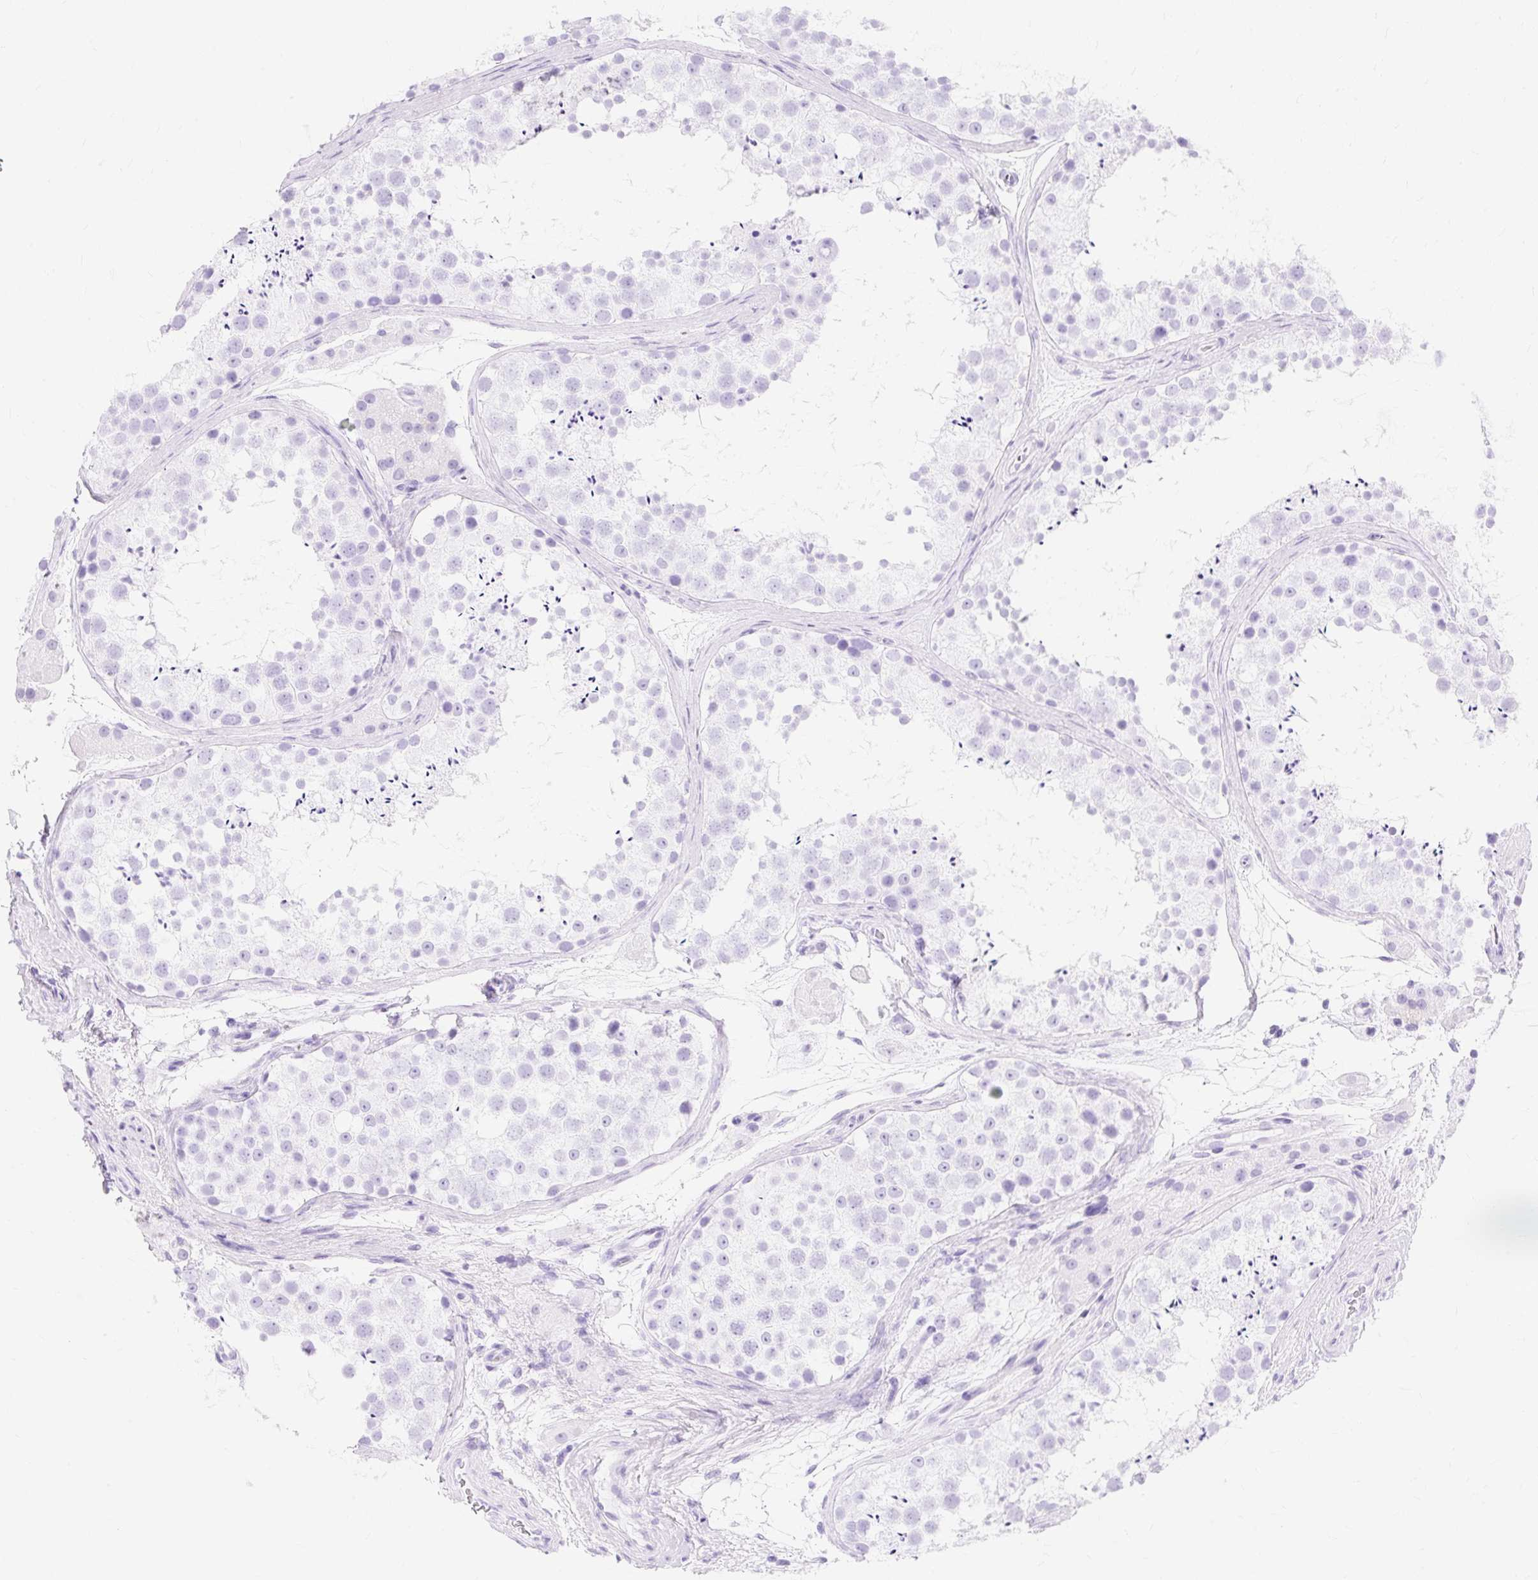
{"staining": {"intensity": "negative", "quantity": "none", "location": "none"}, "tissue": "testis", "cell_type": "Cells in seminiferous ducts", "image_type": "normal", "snomed": [{"axis": "morphology", "description": "Normal tissue, NOS"}, {"axis": "topography", "description": "Testis"}], "caption": "Immunohistochemistry (IHC) of unremarkable human testis displays no expression in cells in seminiferous ducts.", "gene": "MBP", "patient": {"sex": "male", "age": 41}}